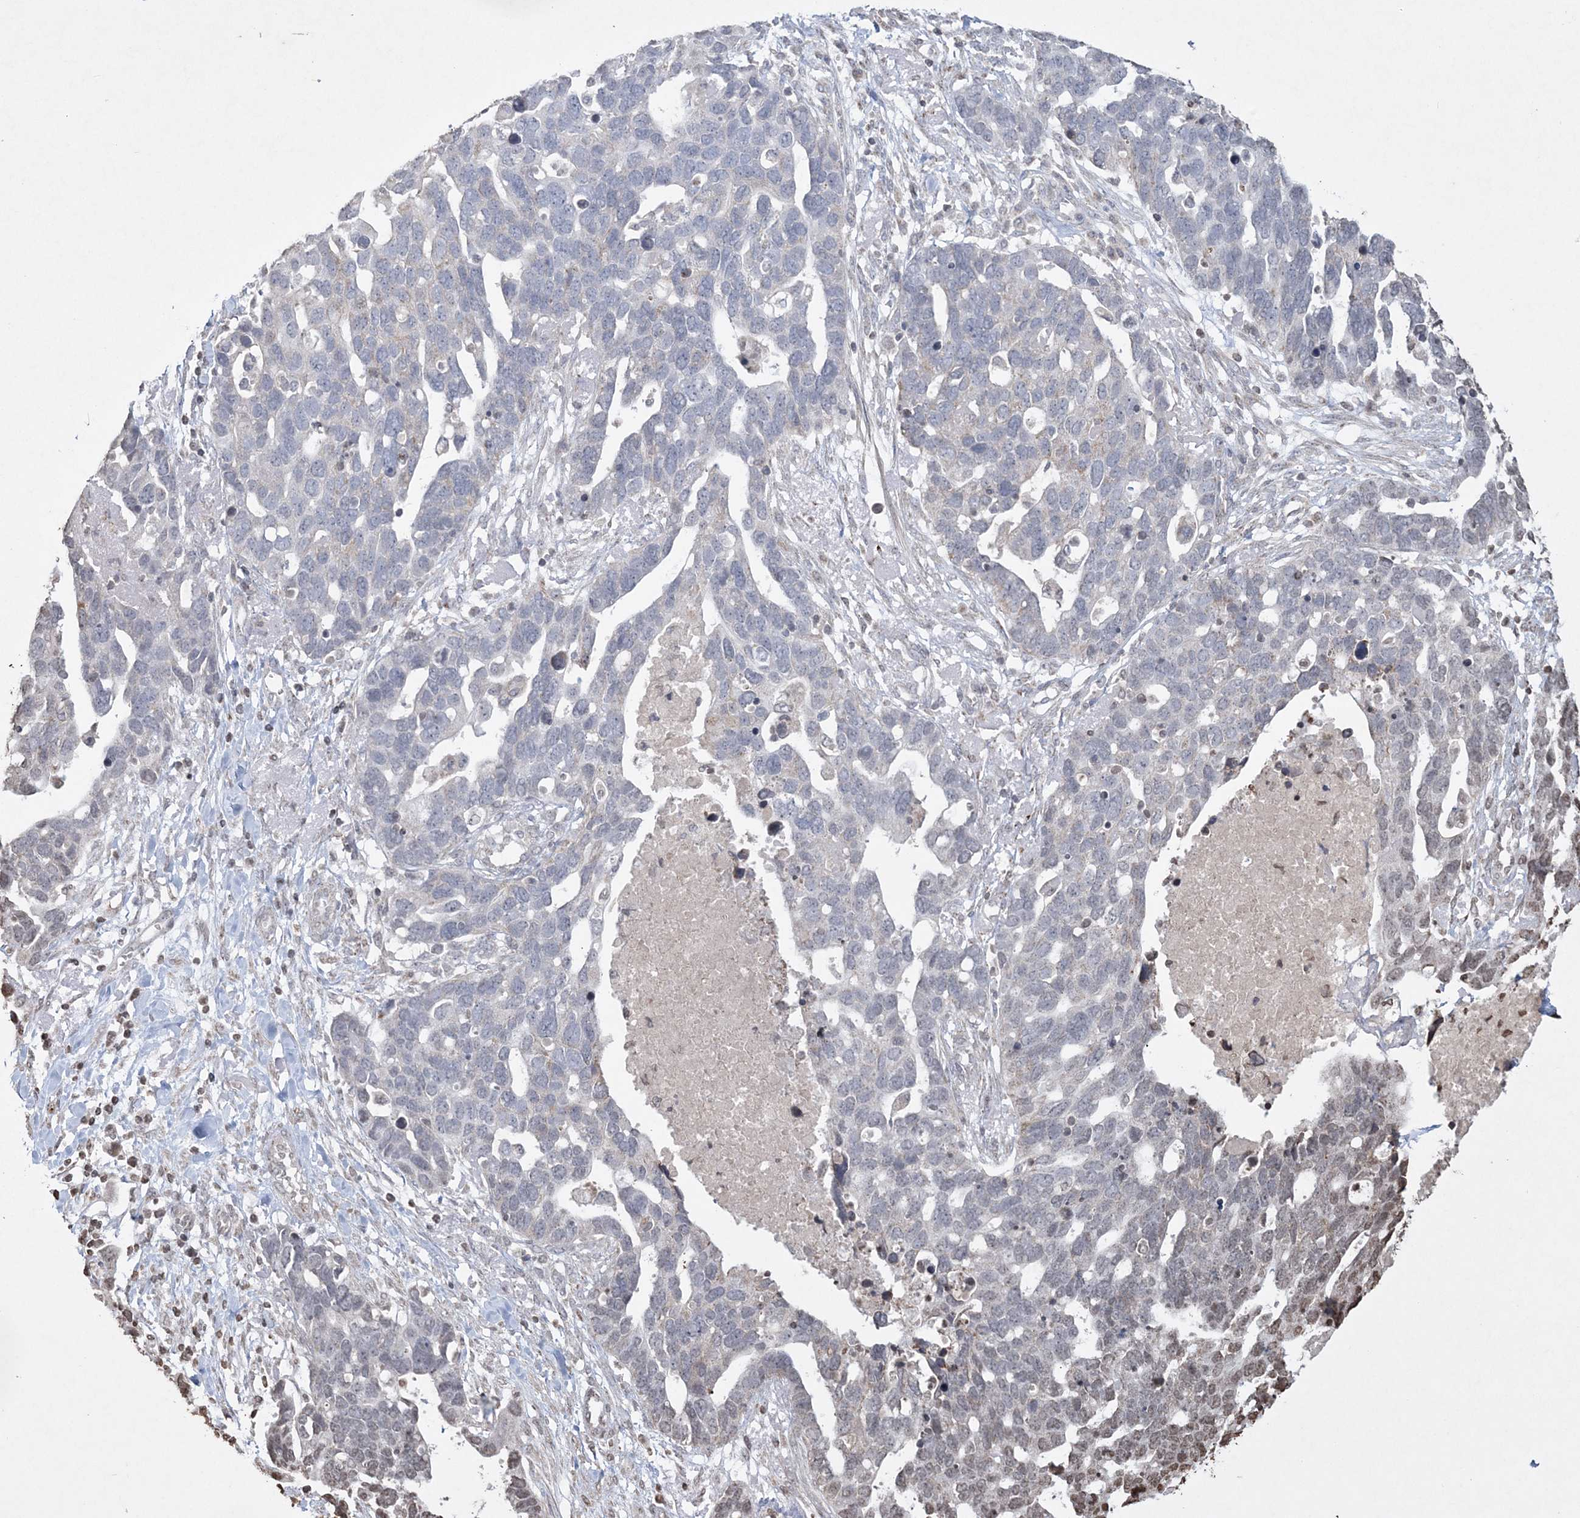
{"staining": {"intensity": "negative", "quantity": "none", "location": "none"}, "tissue": "ovarian cancer", "cell_type": "Tumor cells", "image_type": "cancer", "snomed": [{"axis": "morphology", "description": "Cystadenocarcinoma, serous, NOS"}, {"axis": "topography", "description": "Ovary"}], "caption": "Serous cystadenocarcinoma (ovarian) stained for a protein using IHC shows no staining tumor cells.", "gene": "TTC7A", "patient": {"sex": "female", "age": 54}}